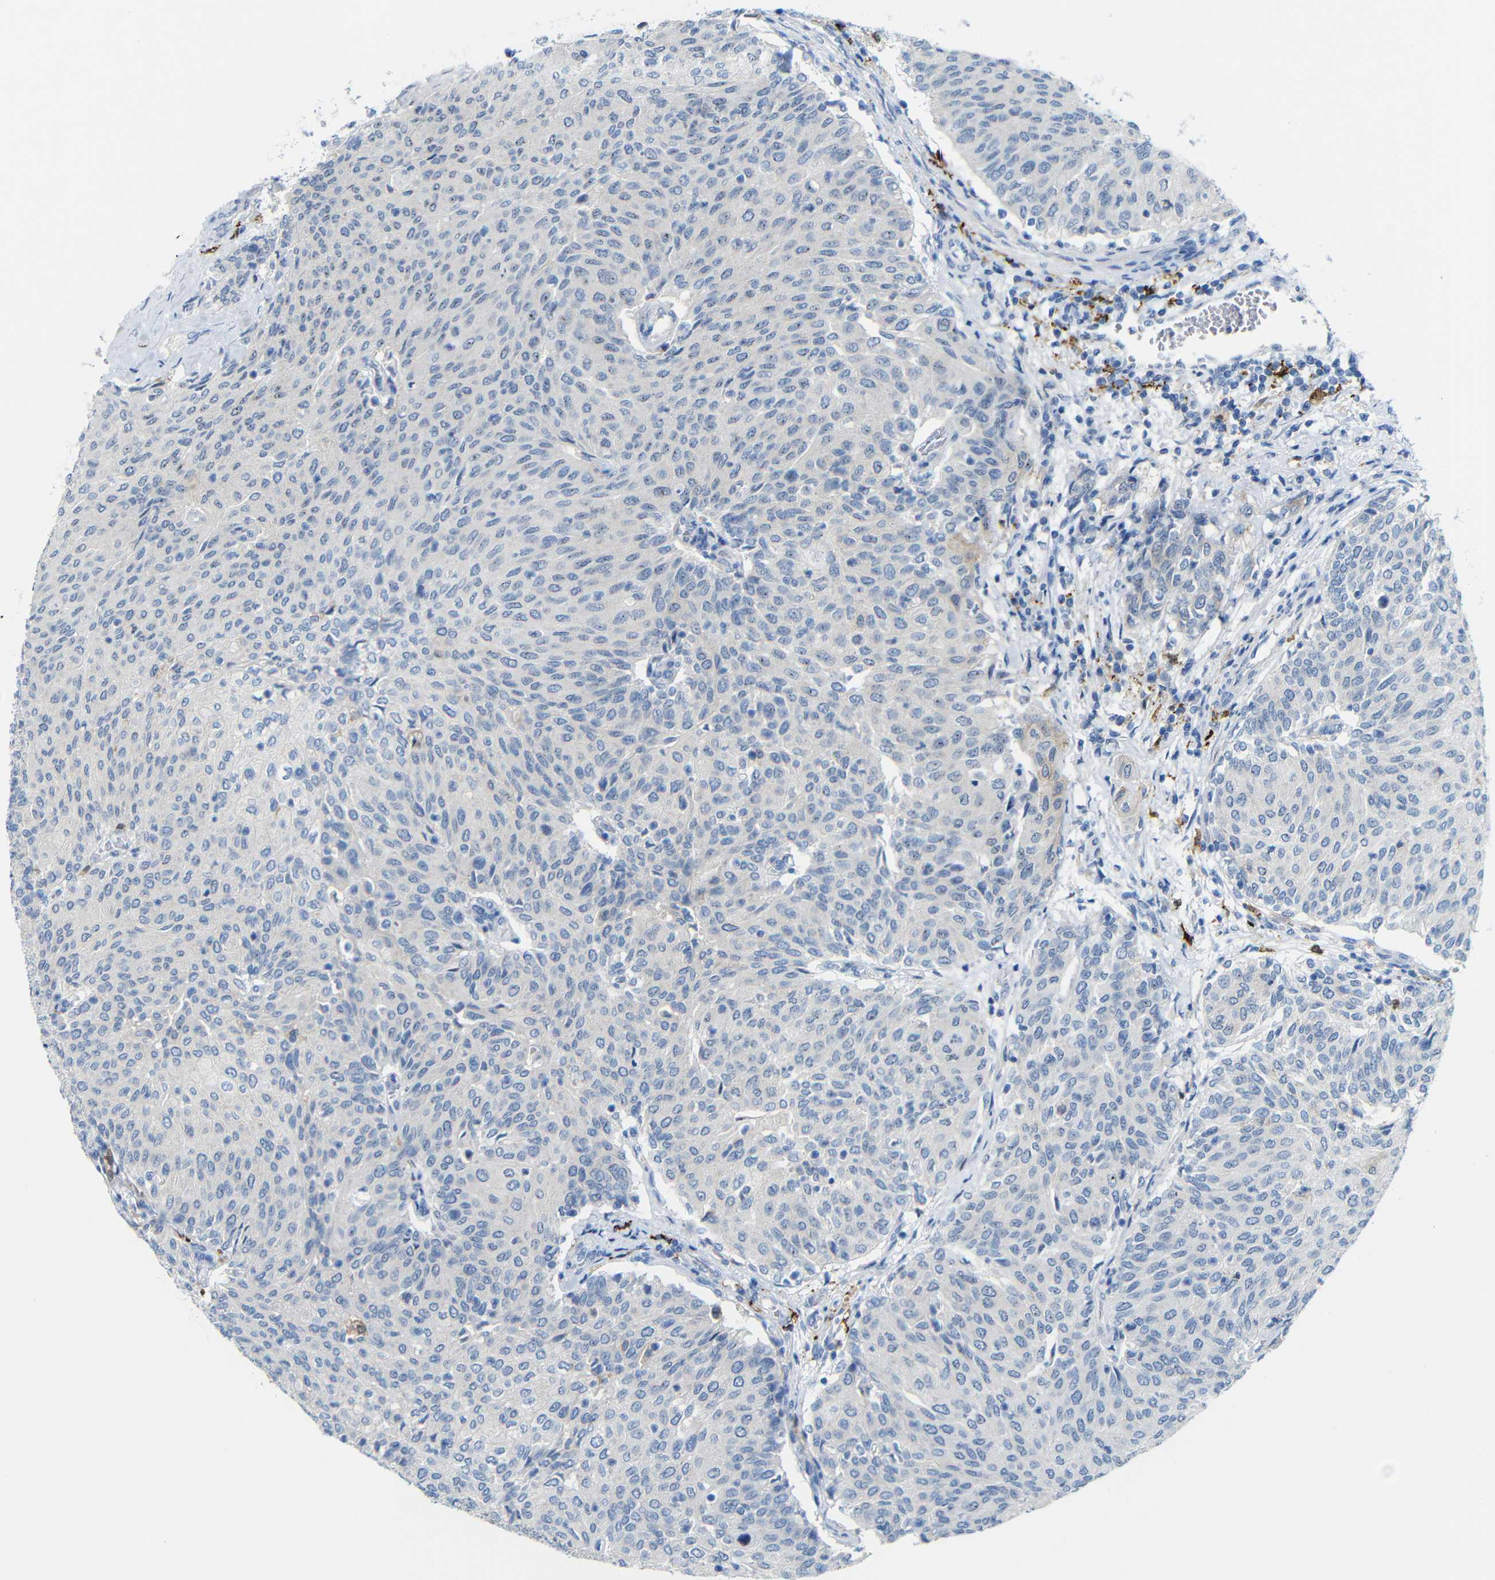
{"staining": {"intensity": "negative", "quantity": "none", "location": "none"}, "tissue": "urothelial cancer", "cell_type": "Tumor cells", "image_type": "cancer", "snomed": [{"axis": "morphology", "description": "Urothelial carcinoma, Low grade"}, {"axis": "topography", "description": "Urinary bladder"}], "caption": "A histopathology image of urothelial cancer stained for a protein demonstrates no brown staining in tumor cells.", "gene": "C1orf210", "patient": {"sex": "female", "age": 79}}